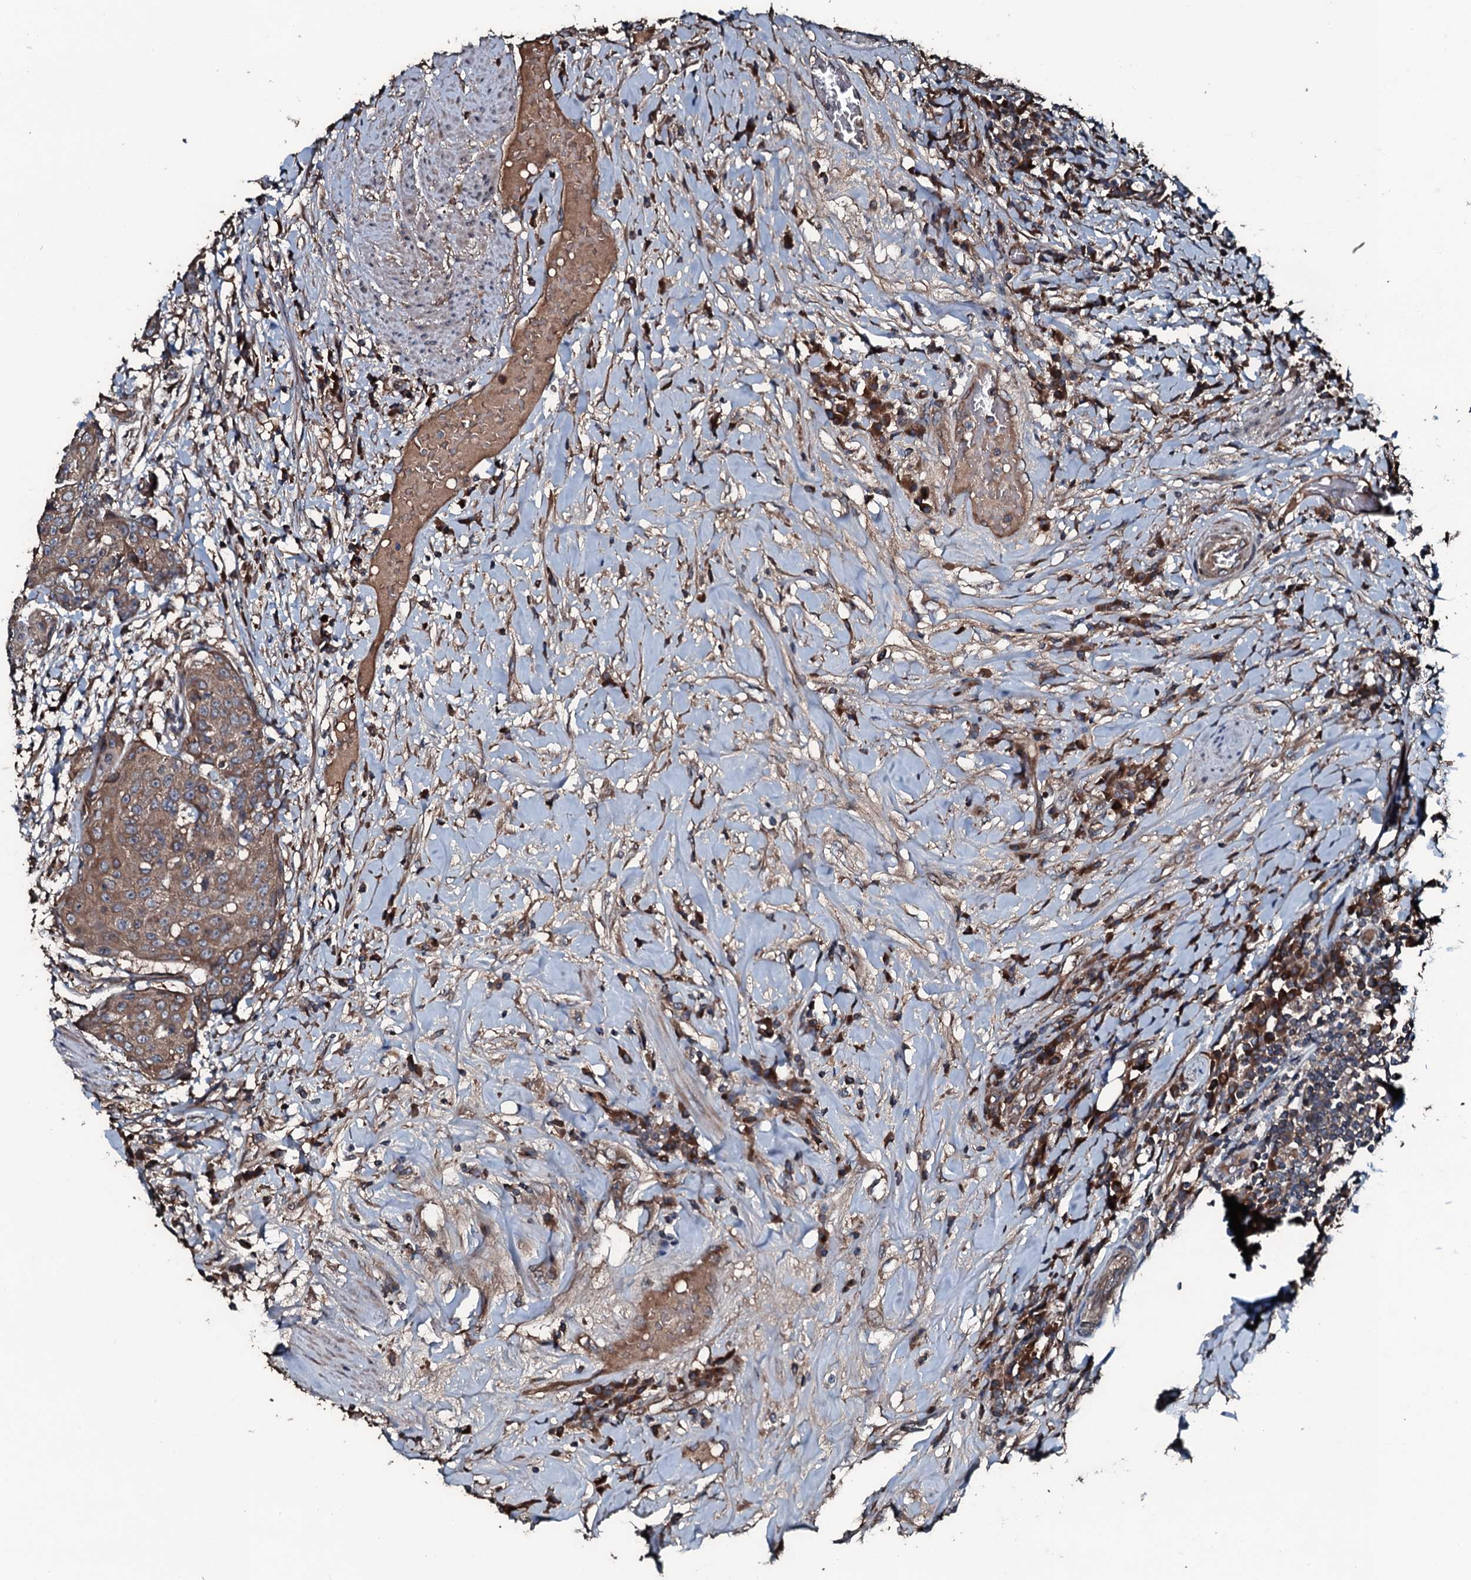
{"staining": {"intensity": "moderate", "quantity": ">75%", "location": "cytoplasmic/membranous"}, "tissue": "urothelial cancer", "cell_type": "Tumor cells", "image_type": "cancer", "snomed": [{"axis": "morphology", "description": "Urothelial carcinoma, High grade"}, {"axis": "topography", "description": "Urinary bladder"}], "caption": "This is a photomicrograph of immunohistochemistry (IHC) staining of high-grade urothelial carcinoma, which shows moderate positivity in the cytoplasmic/membranous of tumor cells.", "gene": "AARS1", "patient": {"sex": "female", "age": 63}}